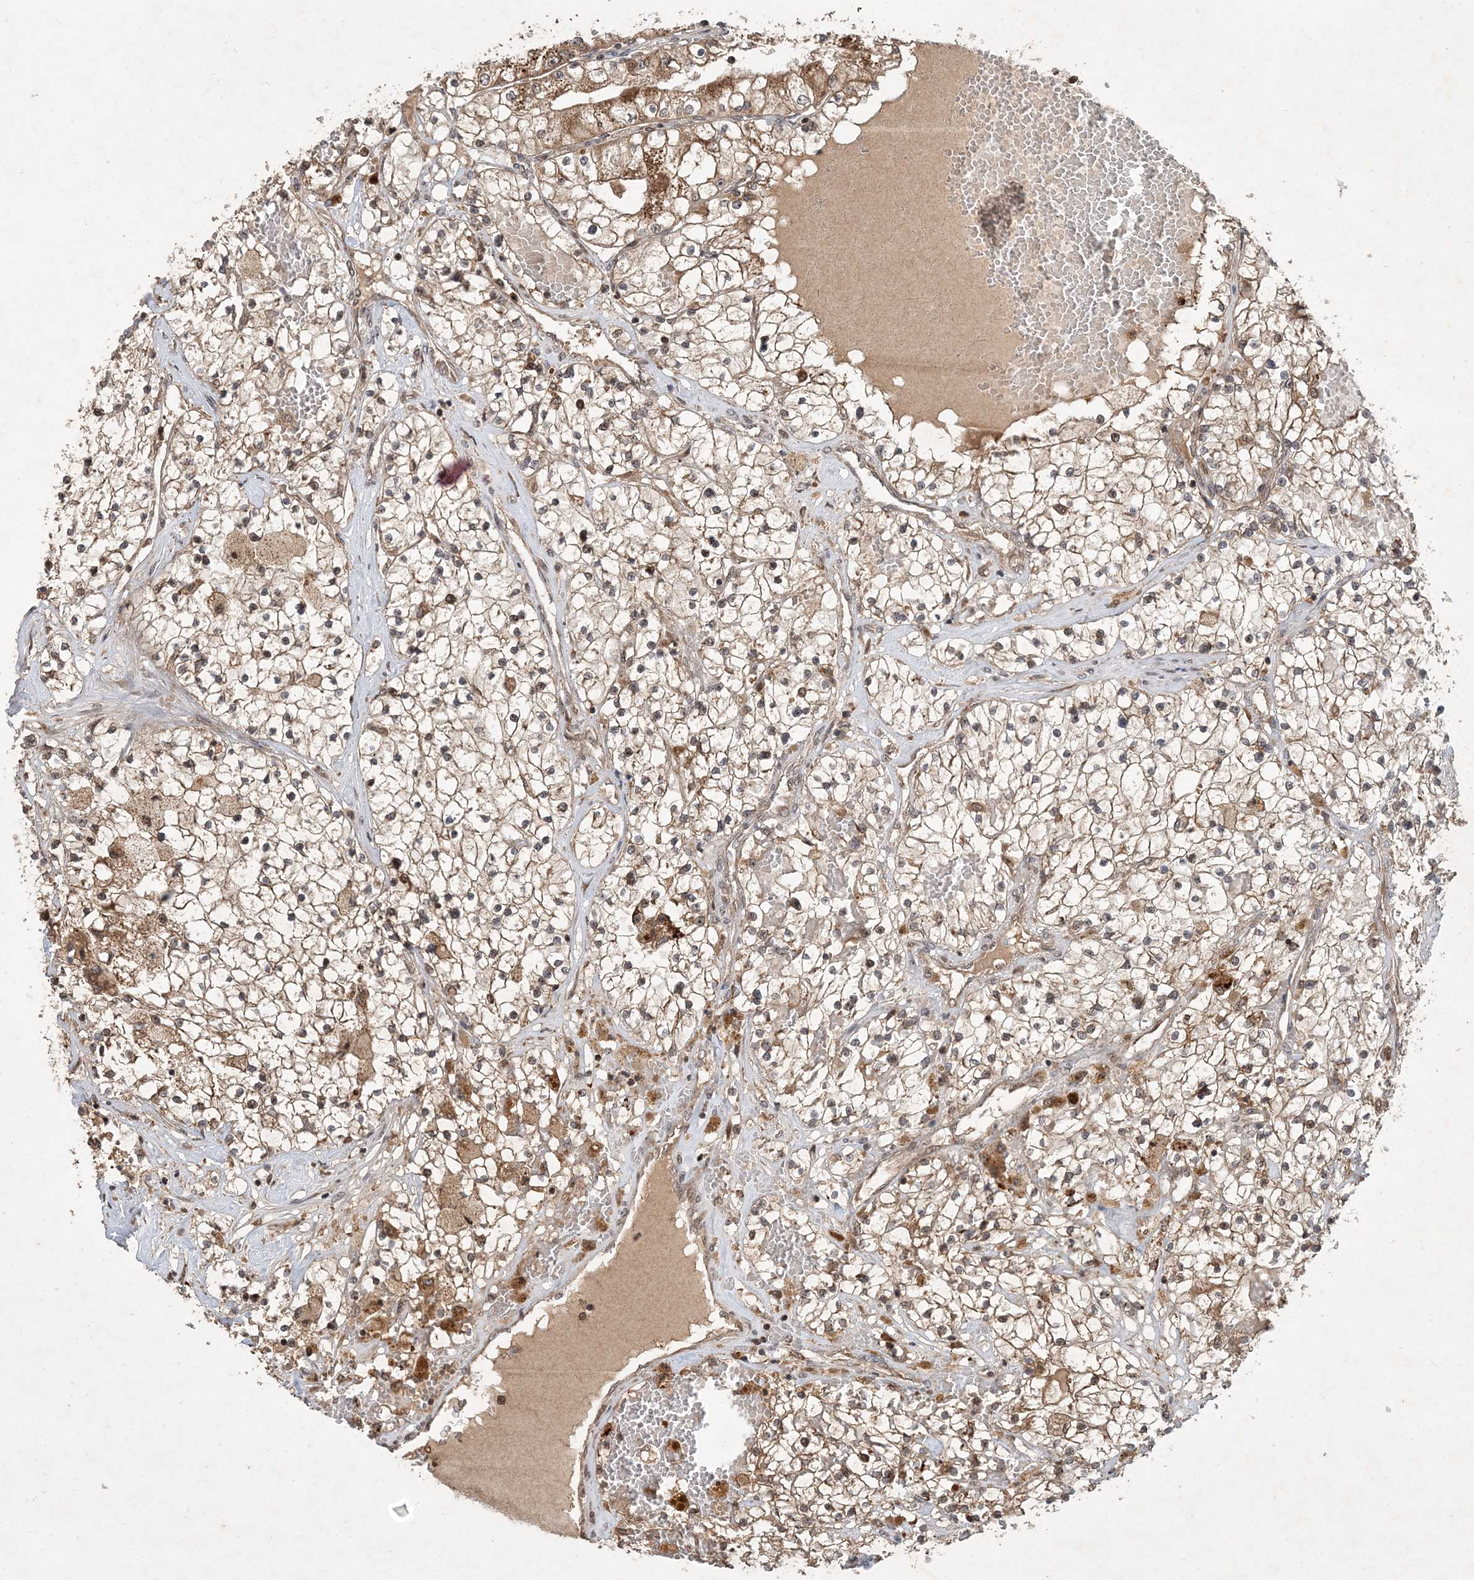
{"staining": {"intensity": "moderate", "quantity": "25%-75%", "location": "cytoplasmic/membranous"}, "tissue": "renal cancer", "cell_type": "Tumor cells", "image_type": "cancer", "snomed": [{"axis": "morphology", "description": "Normal tissue, NOS"}, {"axis": "morphology", "description": "Adenocarcinoma, NOS"}, {"axis": "topography", "description": "Kidney"}], "caption": "A medium amount of moderate cytoplasmic/membranous expression is present in approximately 25%-75% of tumor cells in renal cancer tissue. The staining was performed using DAB (3,3'-diaminobenzidine), with brown indicating positive protein expression. Nuclei are stained blue with hematoxylin.", "gene": "UBR3", "patient": {"sex": "male", "age": 68}}